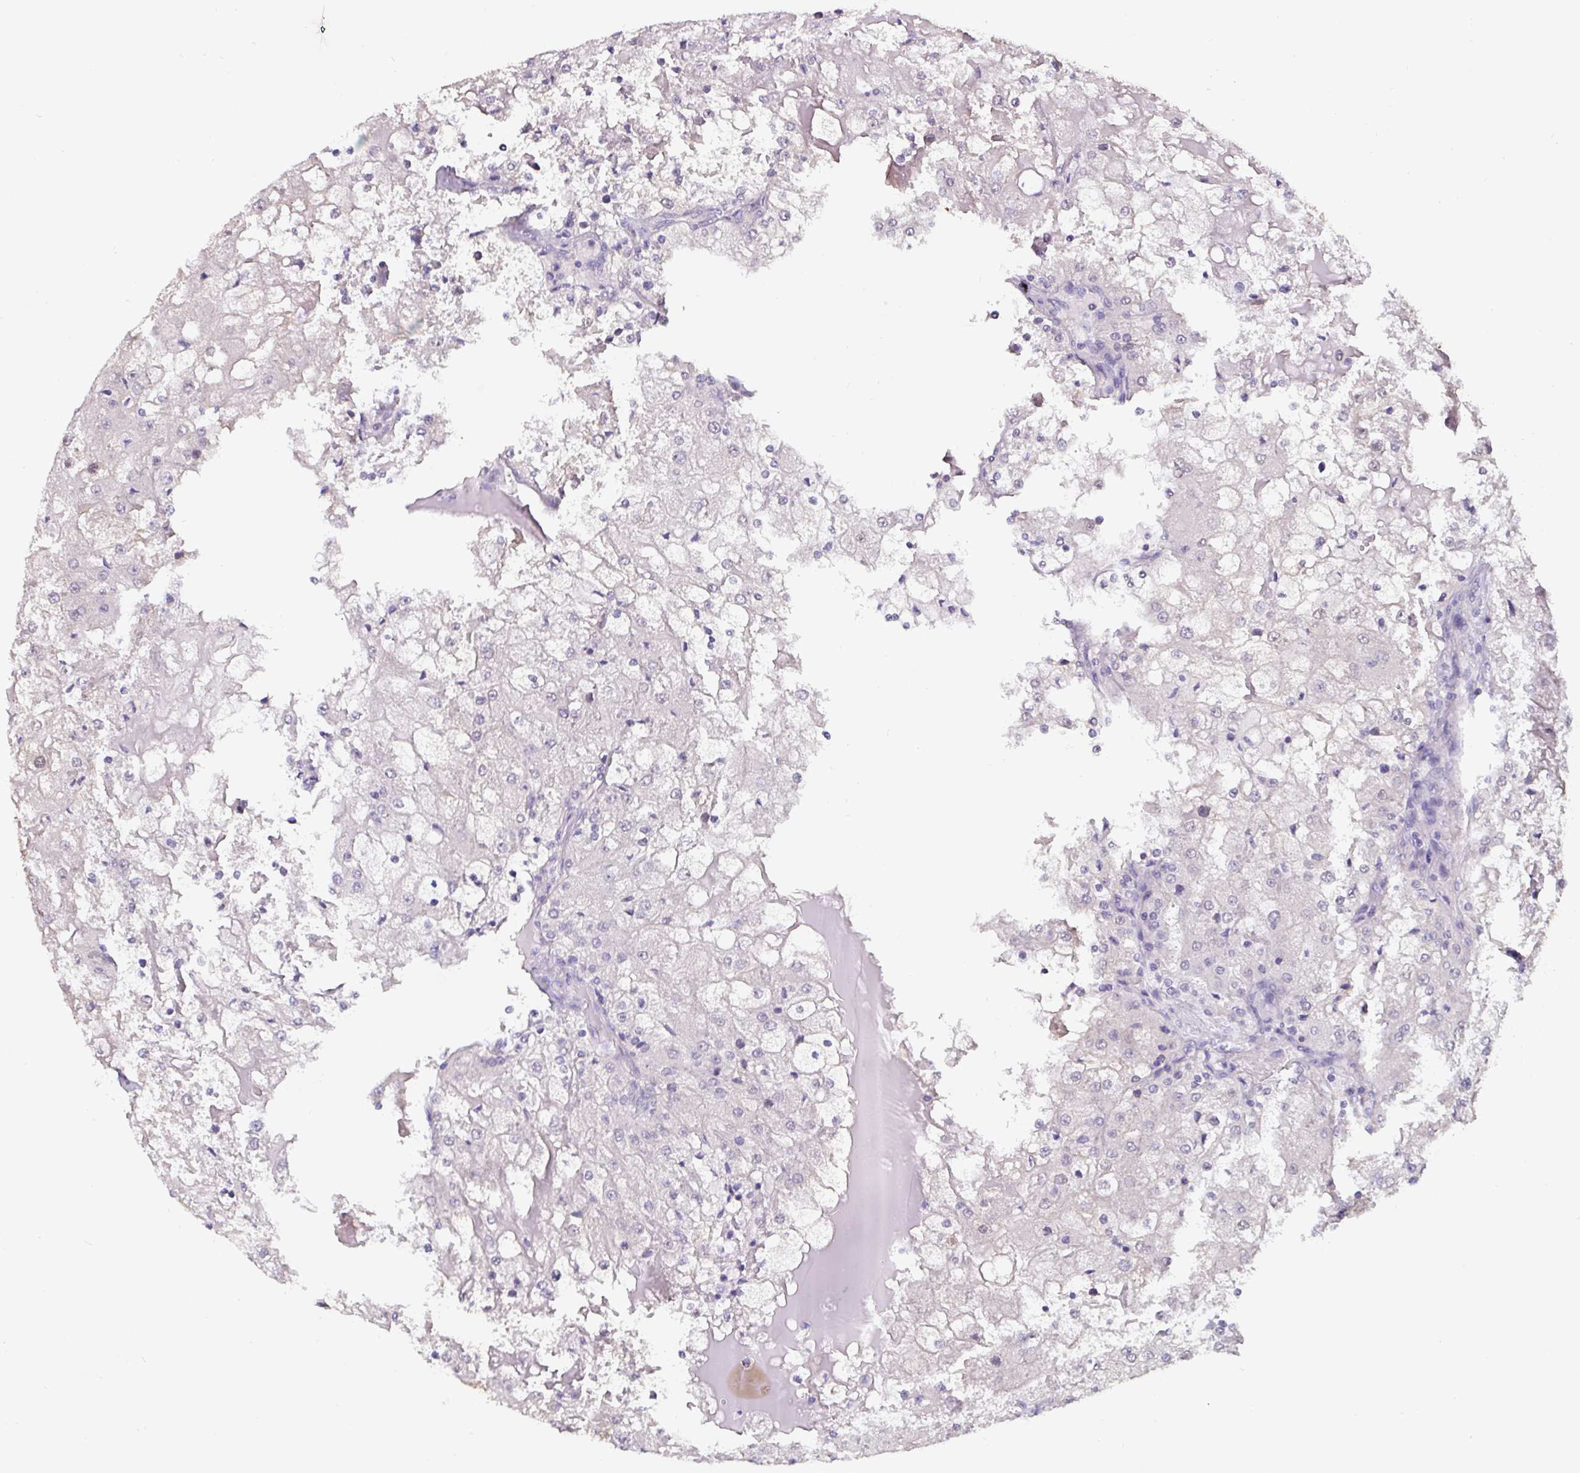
{"staining": {"intensity": "negative", "quantity": "none", "location": "none"}, "tissue": "renal cancer", "cell_type": "Tumor cells", "image_type": "cancer", "snomed": [{"axis": "morphology", "description": "Adenocarcinoma, NOS"}, {"axis": "topography", "description": "Kidney"}], "caption": "A high-resolution image shows immunohistochemistry (IHC) staining of adenocarcinoma (renal), which demonstrates no significant staining in tumor cells.", "gene": "ST13", "patient": {"sex": "female", "age": 74}}